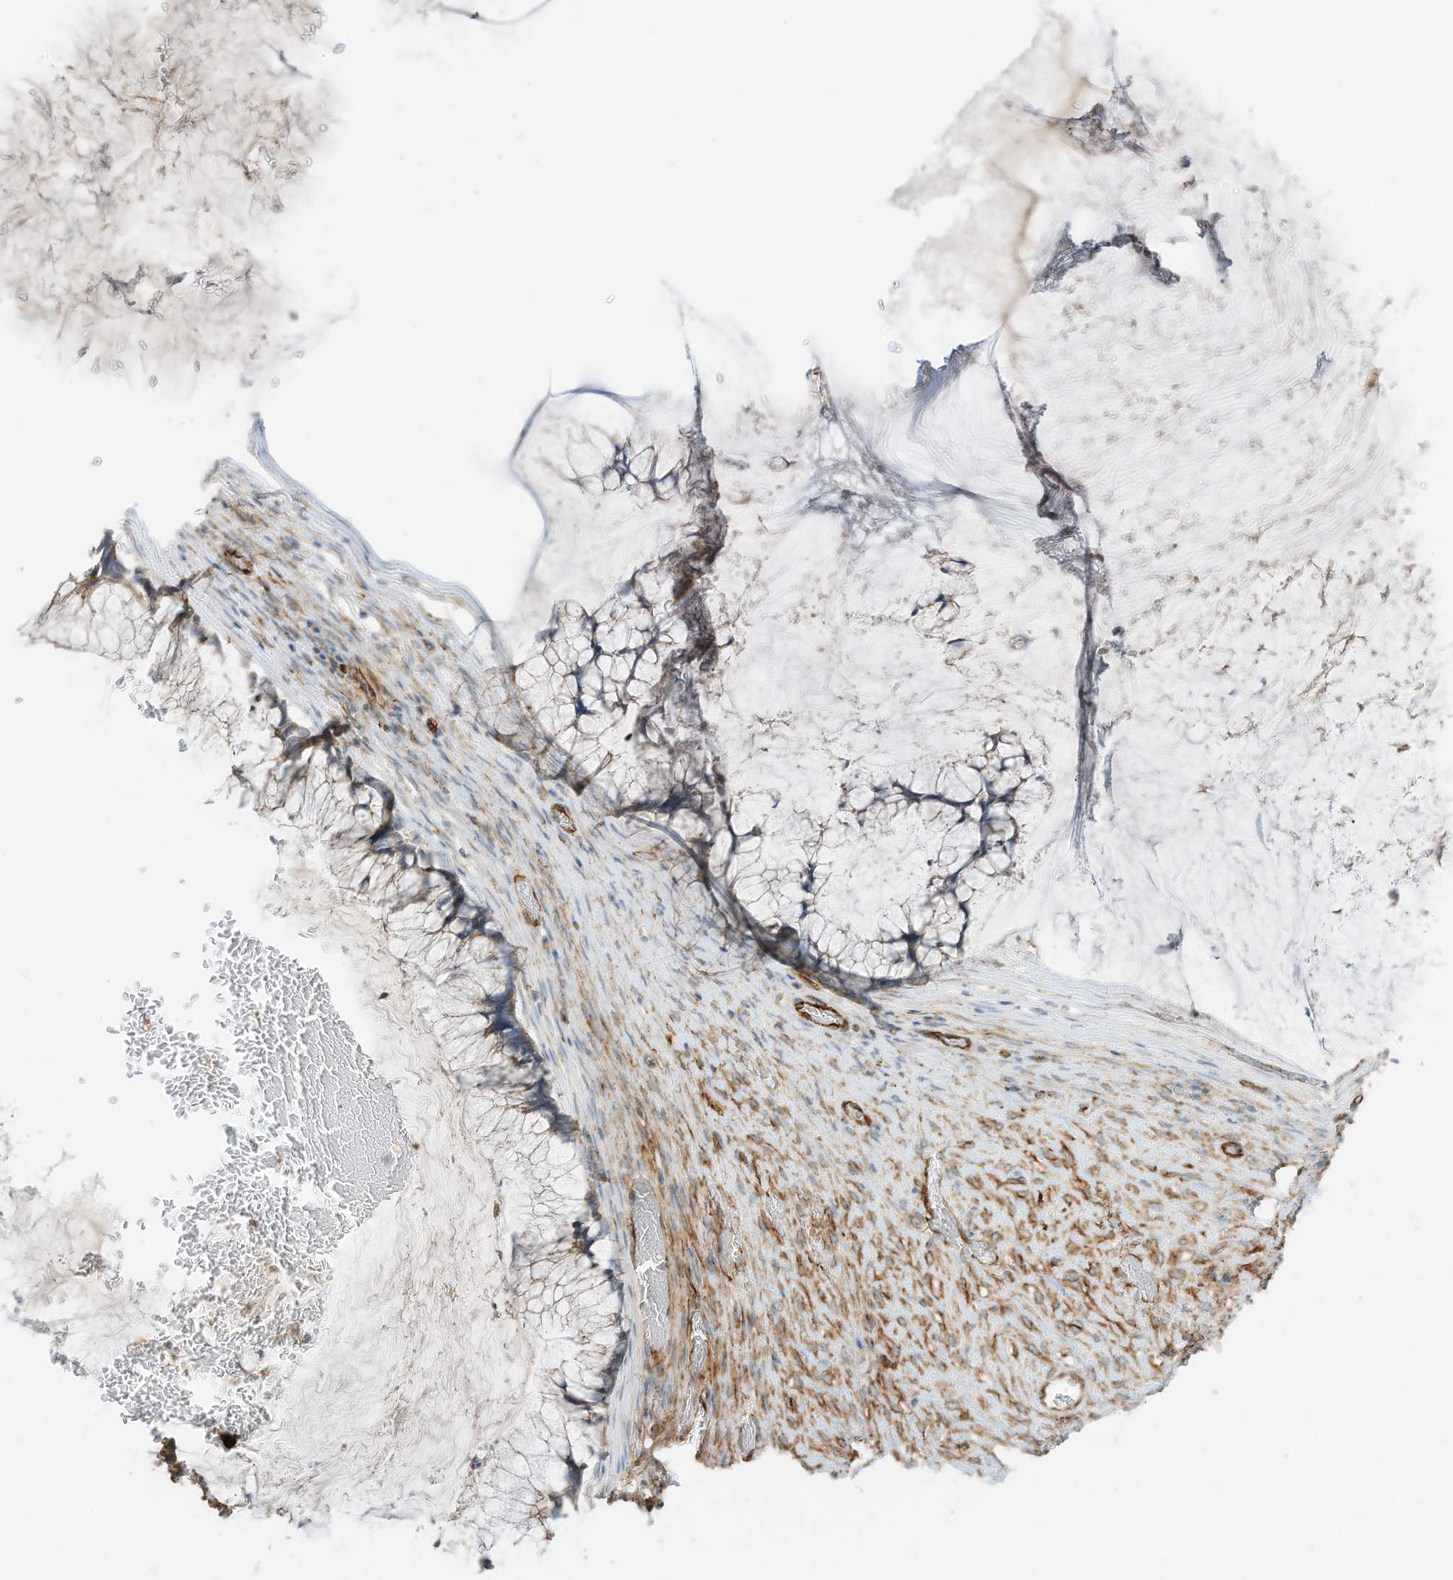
{"staining": {"intensity": "weak", "quantity": "25%-75%", "location": "cytoplasmic/membranous"}, "tissue": "ovarian cancer", "cell_type": "Tumor cells", "image_type": "cancer", "snomed": [{"axis": "morphology", "description": "Cystadenocarcinoma, mucinous, NOS"}, {"axis": "topography", "description": "Ovary"}], "caption": "Immunohistochemical staining of human ovarian cancer (mucinous cystadenocarcinoma) exhibits low levels of weak cytoplasmic/membranous protein positivity in about 25%-75% of tumor cells.", "gene": "ABCB7", "patient": {"sex": "female", "age": 42}}